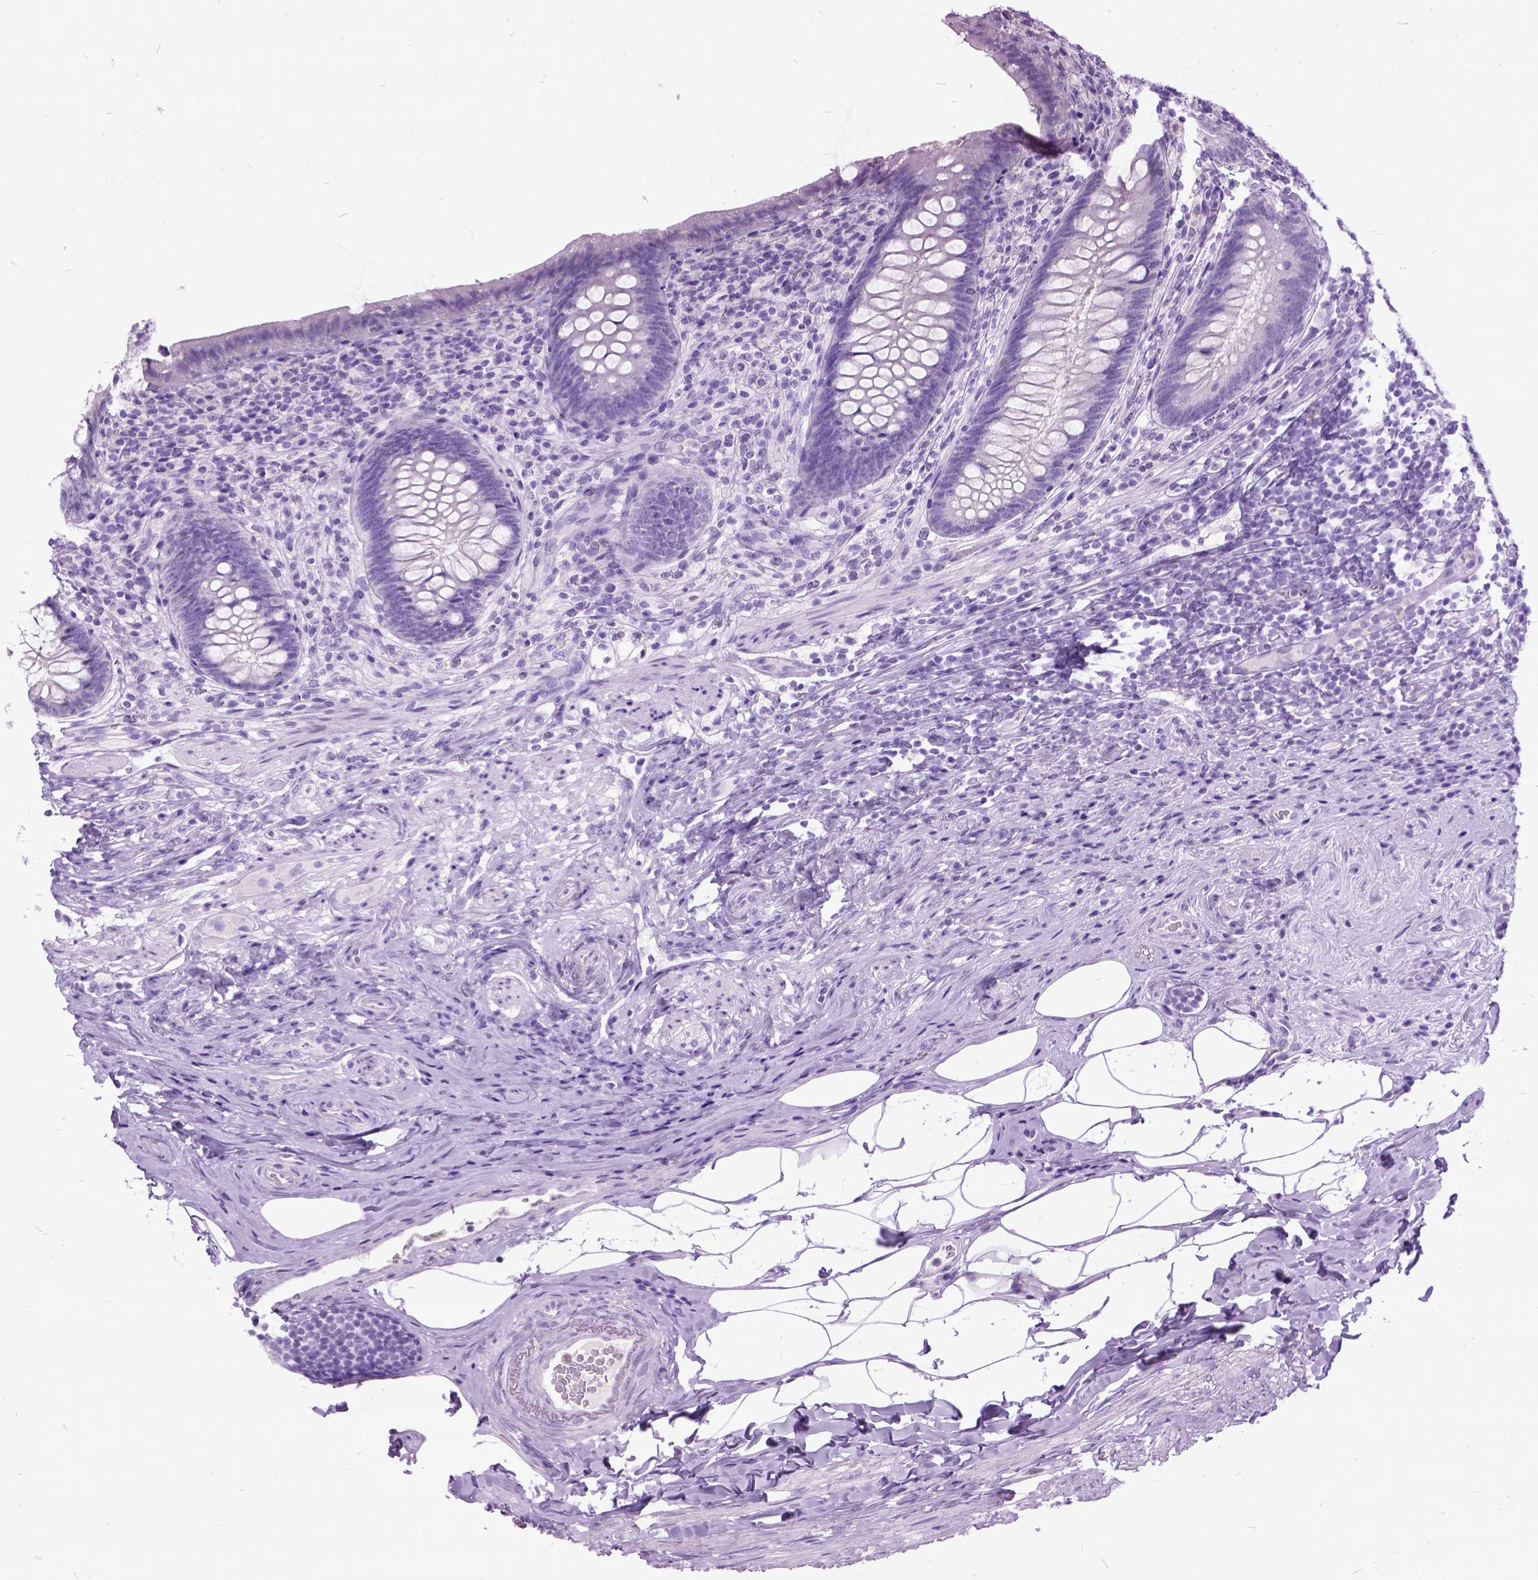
{"staining": {"intensity": "negative", "quantity": "none", "location": "none"}, "tissue": "appendix", "cell_type": "Glandular cells", "image_type": "normal", "snomed": [{"axis": "morphology", "description": "Normal tissue, NOS"}, {"axis": "topography", "description": "Appendix"}], "caption": "Benign appendix was stained to show a protein in brown. There is no significant staining in glandular cells. (Immunohistochemistry, brightfield microscopy, high magnification).", "gene": "MME", "patient": {"sex": "male", "age": 47}}